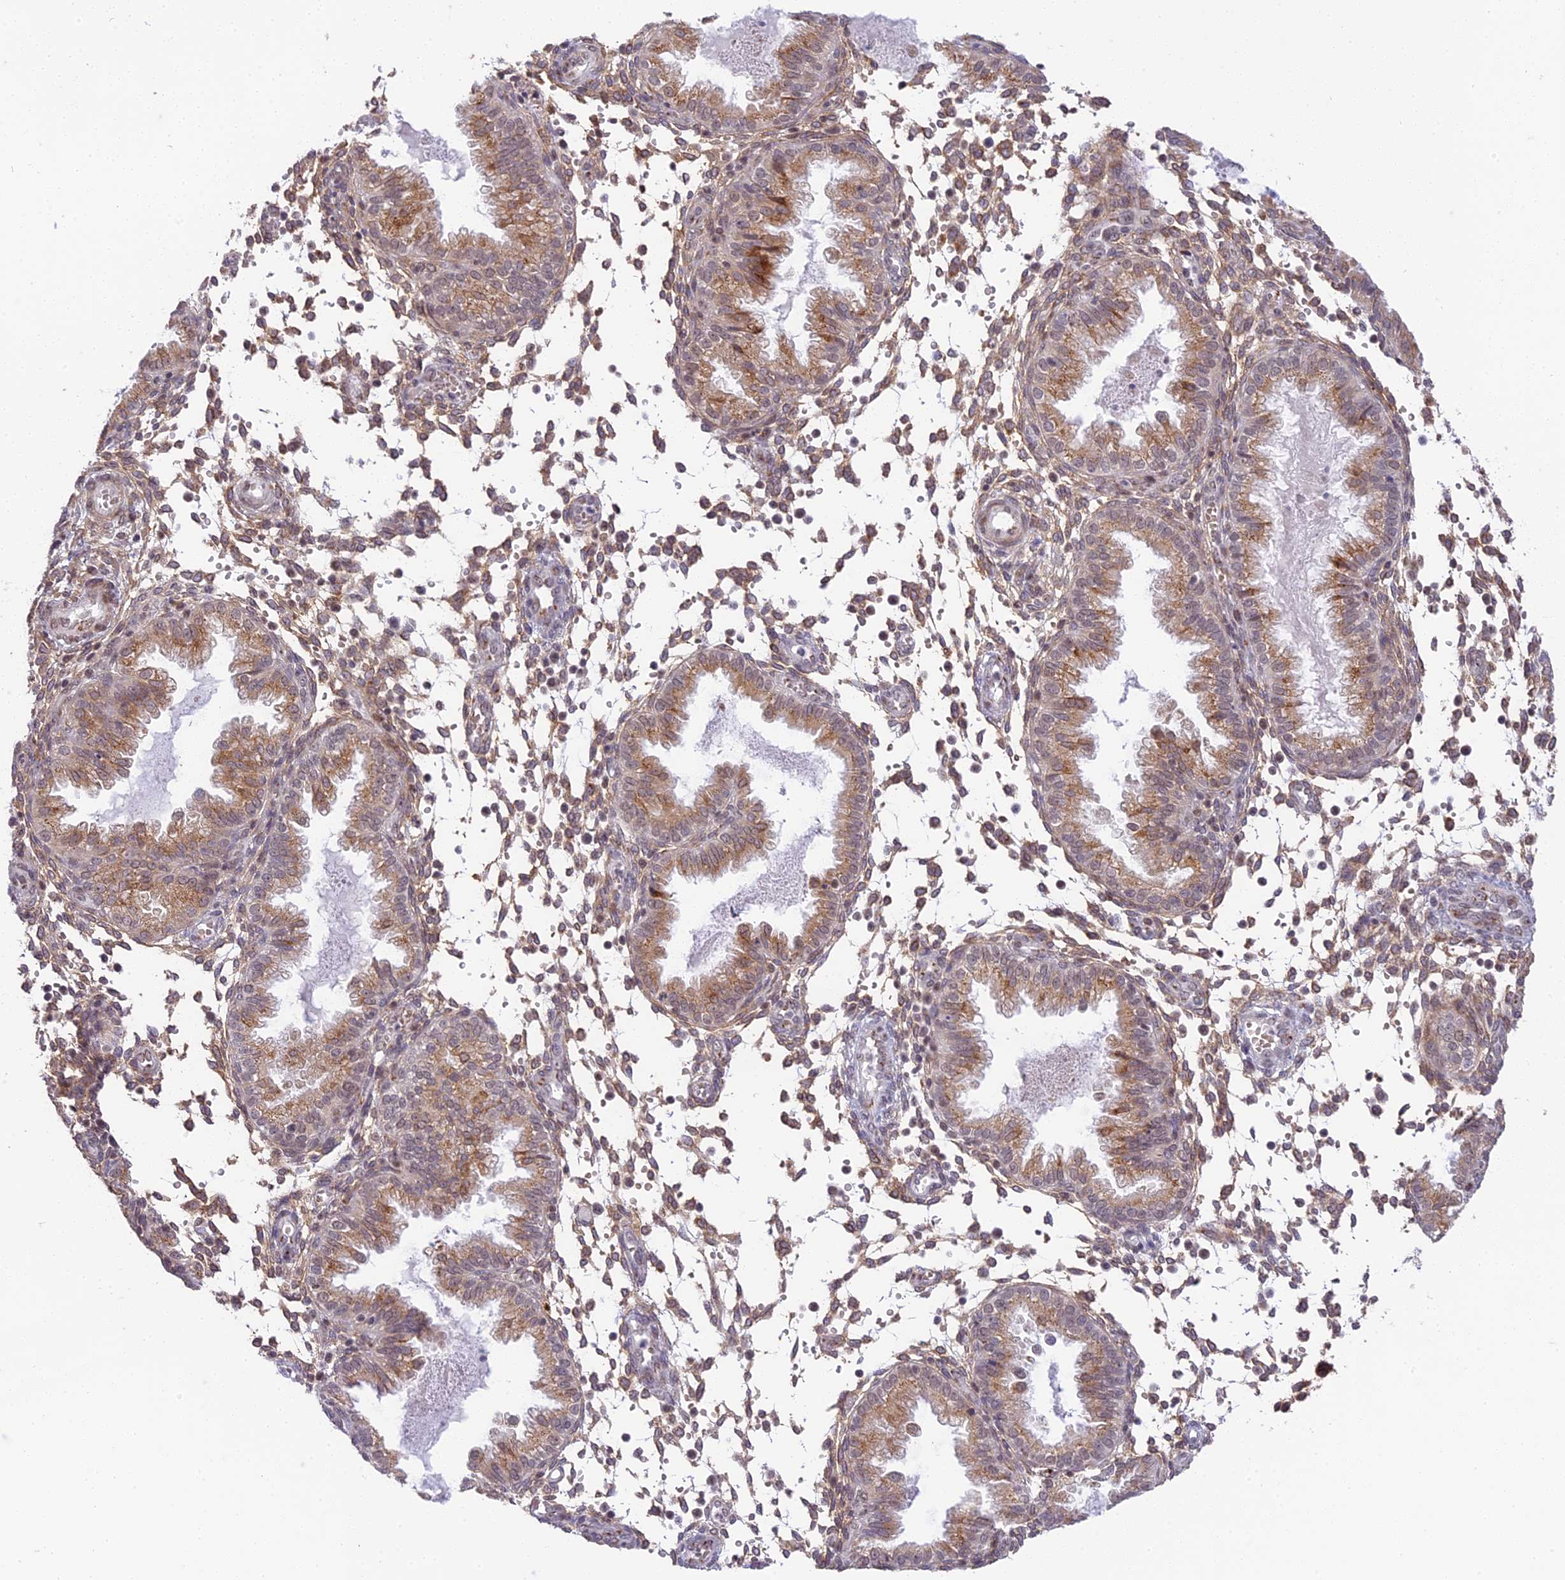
{"staining": {"intensity": "weak", "quantity": "25%-75%", "location": "cytoplasmic/membranous"}, "tissue": "endometrium", "cell_type": "Cells in endometrial stroma", "image_type": "normal", "snomed": [{"axis": "morphology", "description": "Normal tissue, NOS"}, {"axis": "topography", "description": "Endometrium"}], "caption": "Endometrium was stained to show a protein in brown. There is low levels of weak cytoplasmic/membranous expression in approximately 25%-75% of cells in endometrial stroma. Nuclei are stained in blue.", "gene": "HEATR5B", "patient": {"sex": "female", "age": 33}}